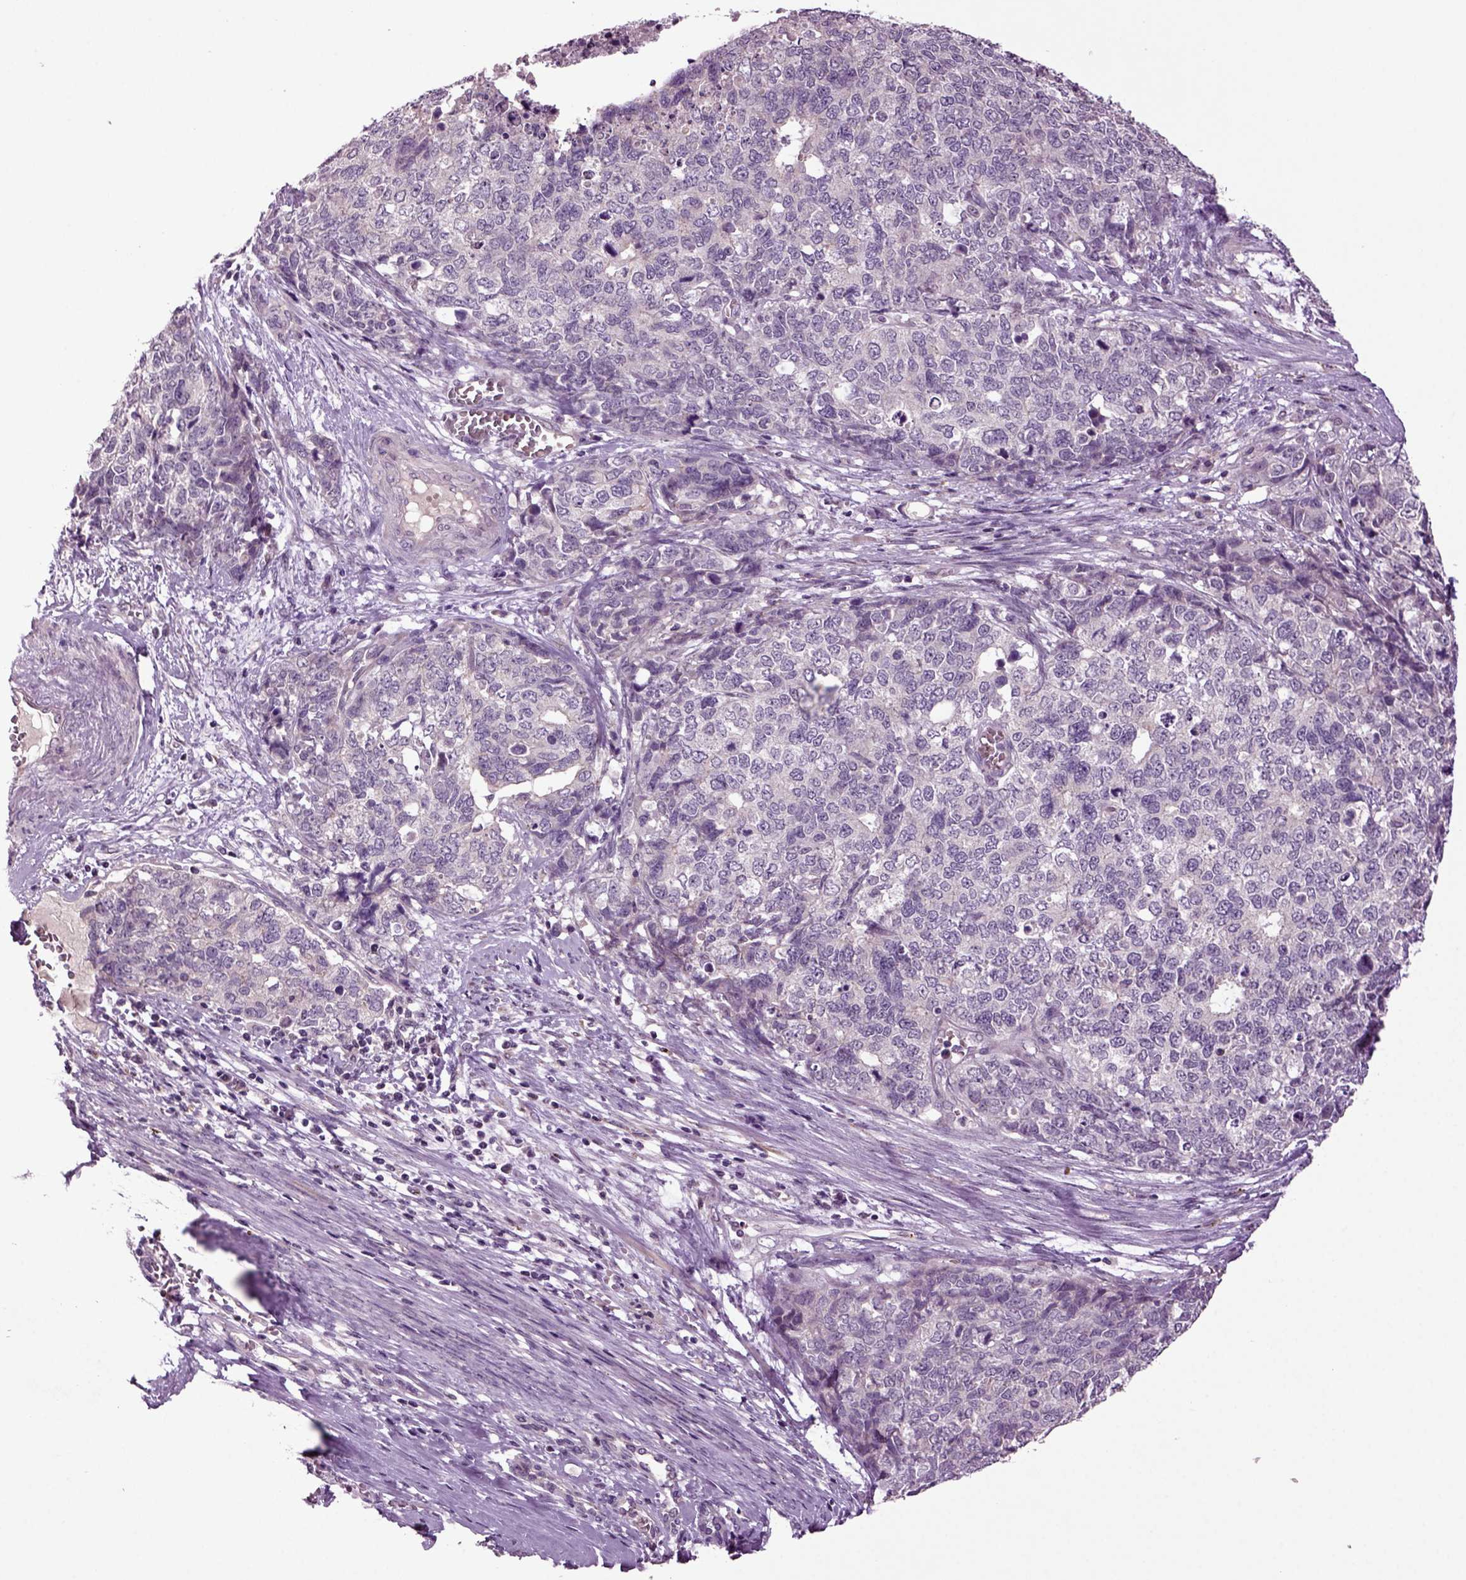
{"staining": {"intensity": "negative", "quantity": "none", "location": "none"}, "tissue": "cervical cancer", "cell_type": "Tumor cells", "image_type": "cancer", "snomed": [{"axis": "morphology", "description": "Squamous cell carcinoma, NOS"}, {"axis": "topography", "description": "Cervix"}], "caption": "The histopathology image demonstrates no significant expression in tumor cells of squamous cell carcinoma (cervical).", "gene": "SLC17A6", "patient": {"sex": "female", "age": 63}}